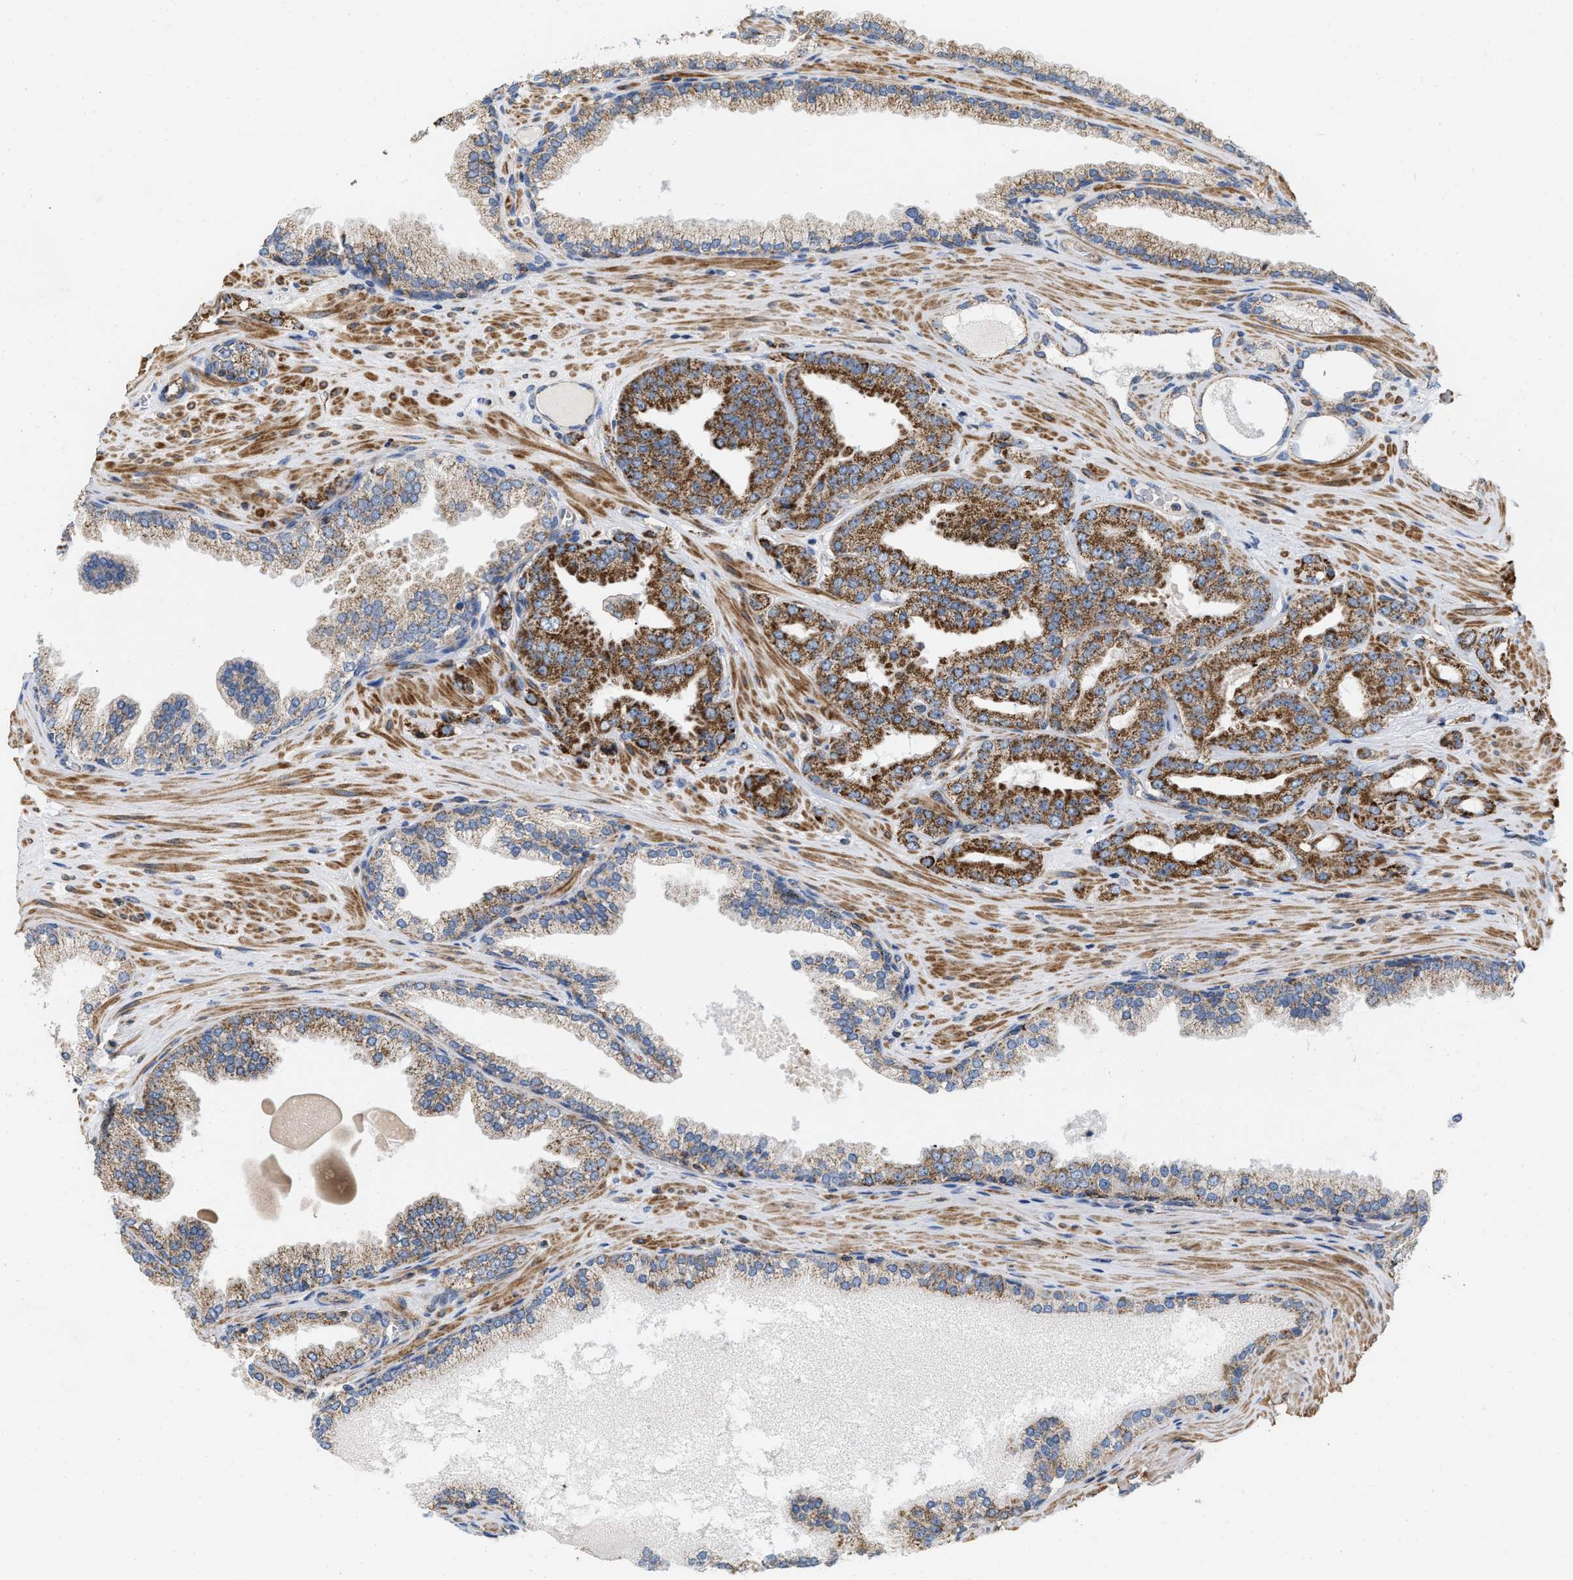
{"staining": {"intensity": "strong", "quantity": ">75%", "location": "cytoplasmic/membranous"}, "tissue": "prostate cancer", "cell_type": "Tumor cells", "image_type": "cancer", "snomed": [{"axis": "morphology", "description": "Adenocarcinoma, High grade"}, {"axis": "topography", "description": "Prostate"}], "caption": "A high-resolution image shows immunohistochemistry staining of prostate adenocarcinoma (high-grade), which shows strong cytoplasmic/membranous expression in about >75% of tumor cells.", "gene": "GRB10", "patient": {"sex": "male", "age": 71}}